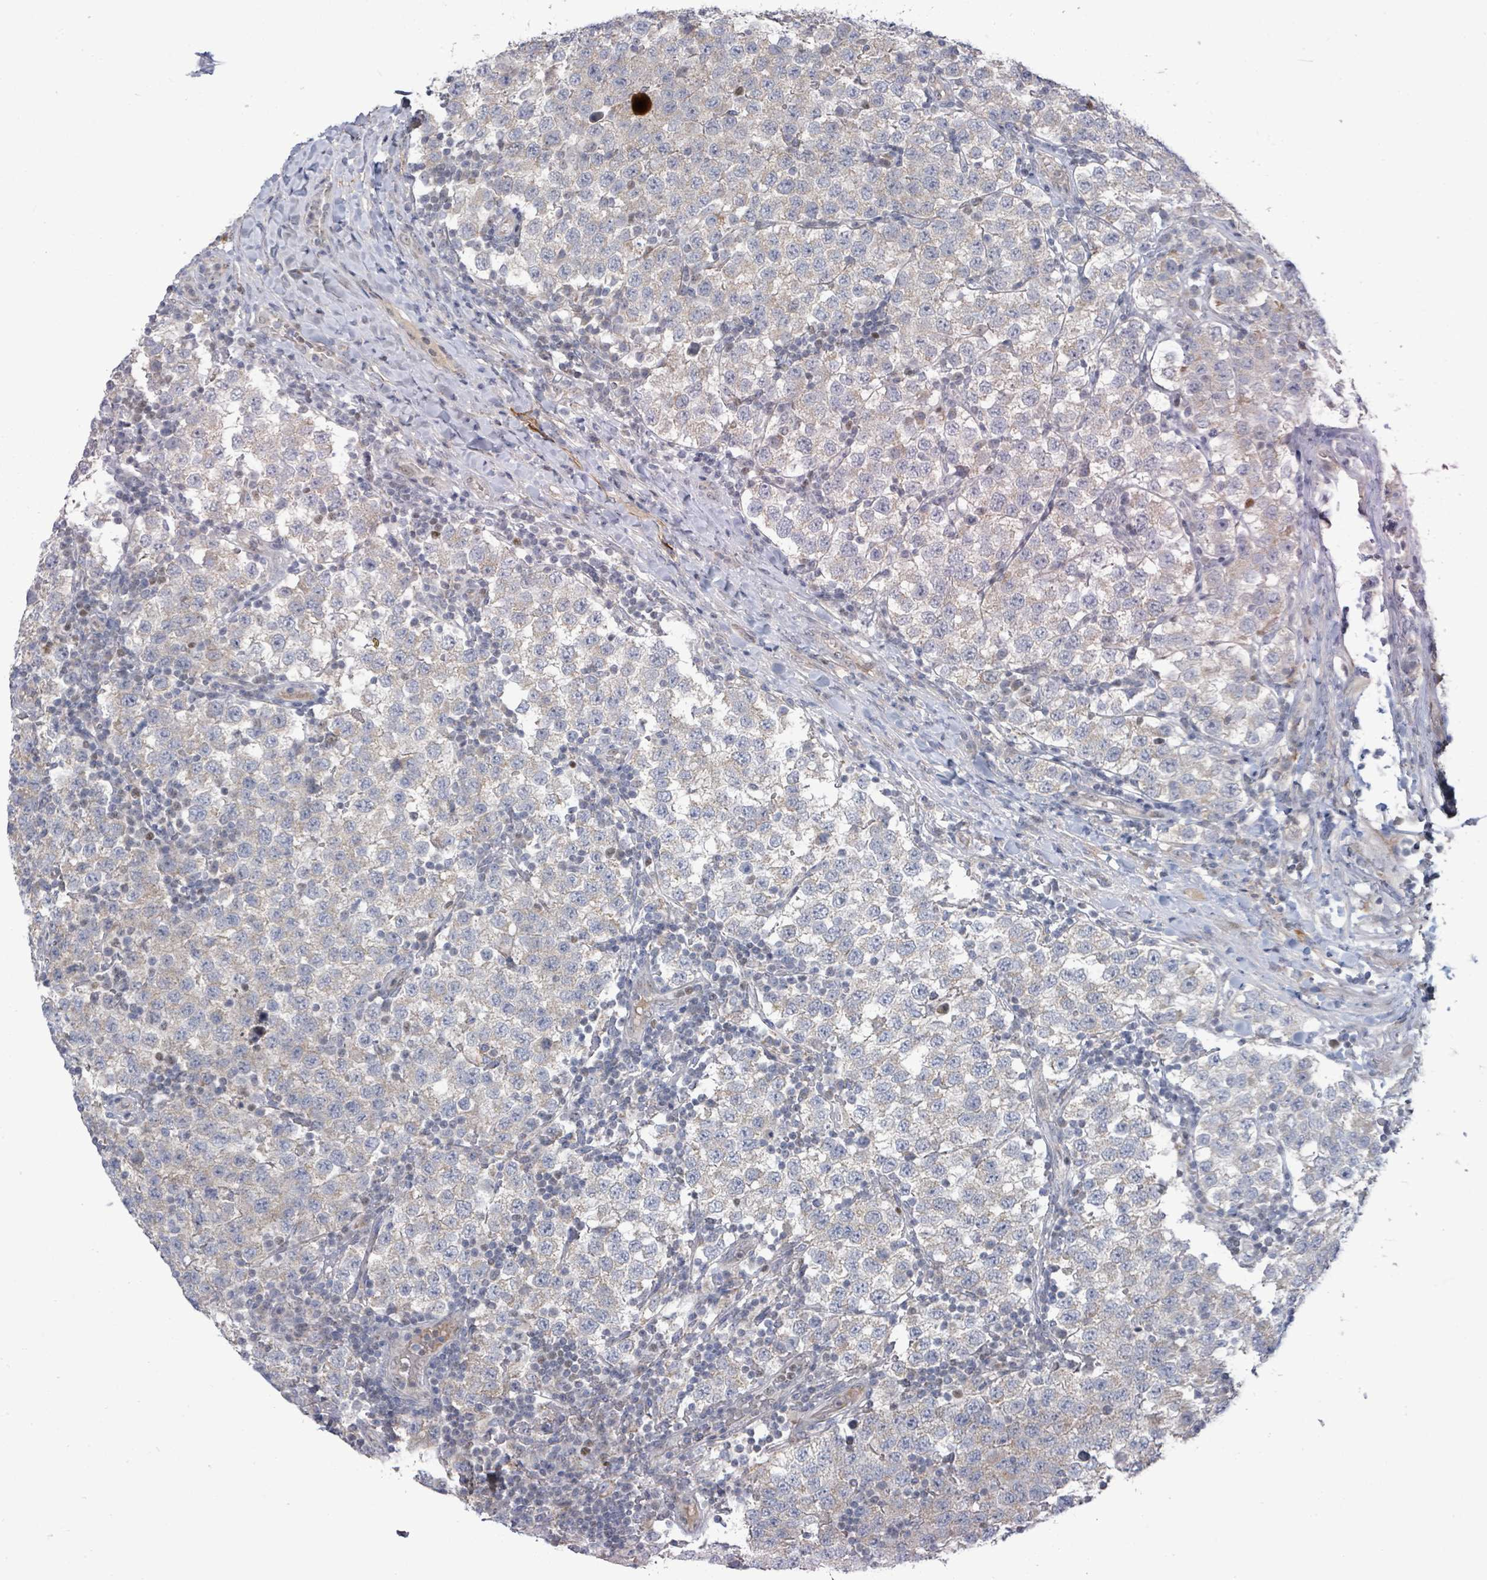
{"staining": {"intensity": "negative", "quantity": "none", "location": "none"}, "tissue": "testis cancer", "cell_type": "Tumor cells", "image_type": "cancer", "snomed": [{"axis": "morphology", "description": "Seminoma, NOS"}, {"axis": "topography", "description": "Testis"}], "caption": "DAB (3,3'-diaminobenzidine) immunohistochemical staining of seminoma (testis) displays no significant expression in tumor cells.", "gene": "ZFPM1", "patient": {"sex": "male", "age": 34}}